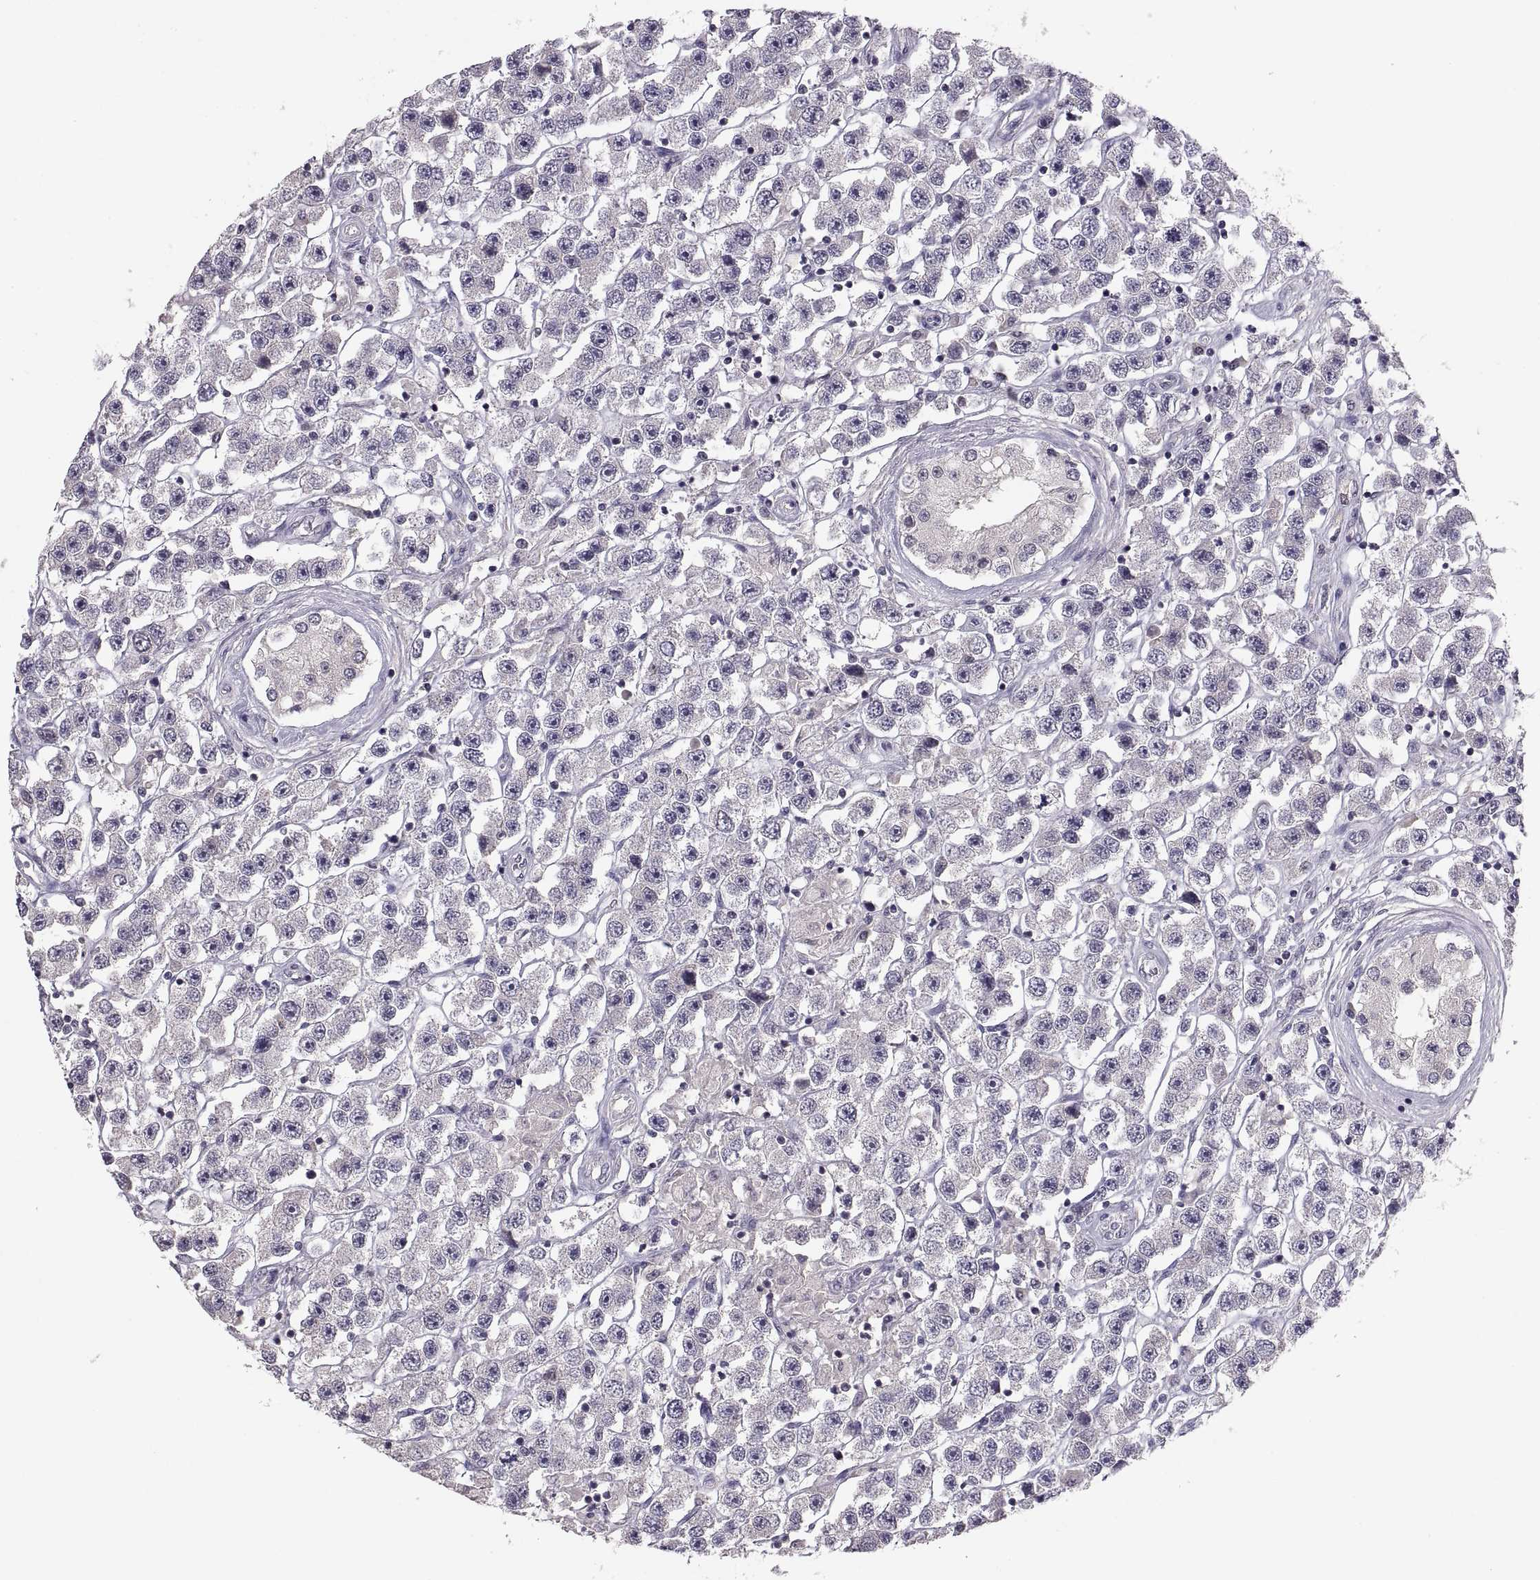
{"staining": {"intensity": "negative", "quantity": "none", "location": "none"}, "tissue": "testis cancer", "cell_type": "Tumor cells", "image_type": "cancer", "snomed": [{"axis": "morphology", "description": "Seminoma, NOS"}, {"axis": "topography", "description": "Testis"}], "caption": "IHC photomicrograph of human testis cancer stained for a protein (brown), which displays no staining in tumor cells.", "gene": "PAX2", "patient": {"sex": "male", "age": 45}}